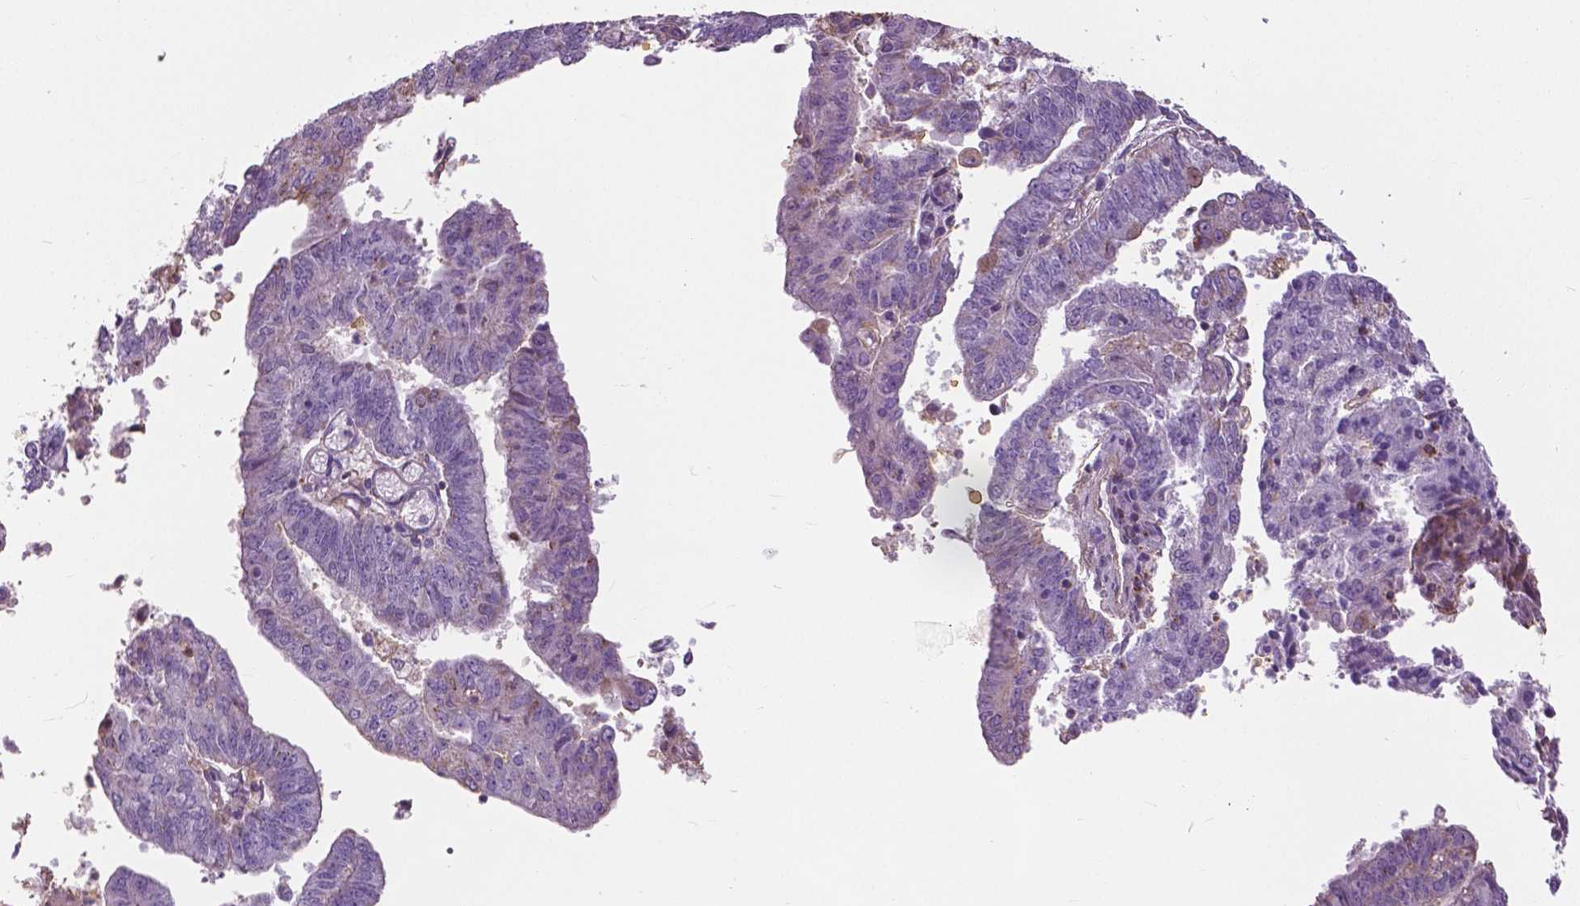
{"staining": {"intensity": "negative", "quantity": "none", "location": "none"}, "tissue": "endometrial cancer", "cell_type": "Tumor cells", "image_type": "cancer", "snomed": [{"axis": "morphology", "description": "Adenocarcinoma, NOS"}, {"axis": "topography", "description": "Endometrium"}], "caption": "The image reveals no significant staining in tumor cells of endometrial cancer.", "gene": "ANXA13", "patient": {"sex": "female", "age": 82}}